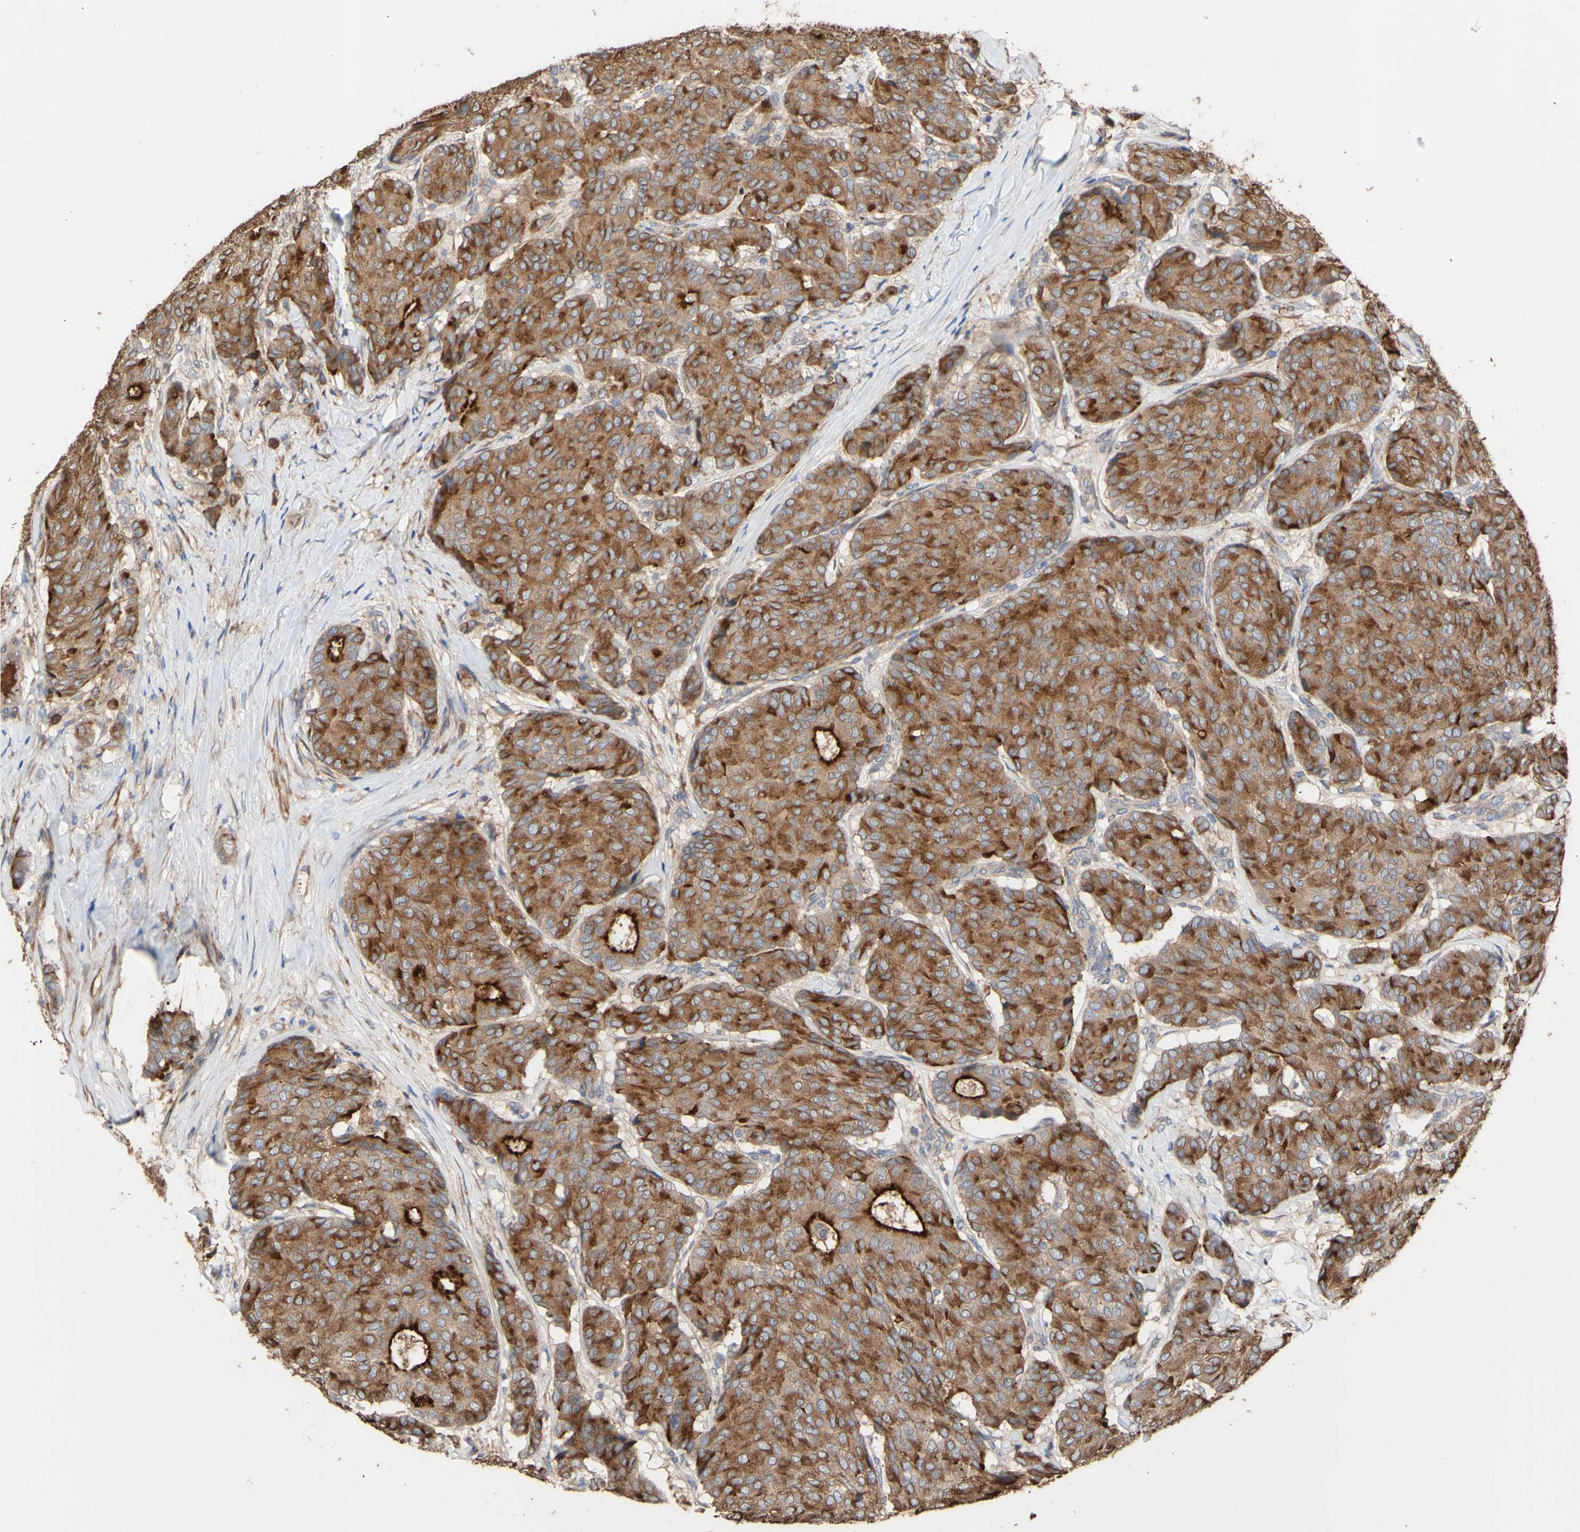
{"staining": {"intensity": "moderate", "quantity": ">75%", "location": "cytoplasmic/membranous"}, "tissue": "breast cancer", "cell_type": "Tumor cells", "image_type": "cancer", "snomed": [{"axis": "morphology", "description": "Duct carcinoma"}, {"axis": "topography", "description": "Breast"}], "caption": "Immunohistochemical staining of breast infiltrating ductal carcinoma reveals medium levels of moderate cytoplasmic/membranous staining in about >75% of tumor cells.", "gene": "NECTIN3", "patient": {"sex": "female", "age": 75}}